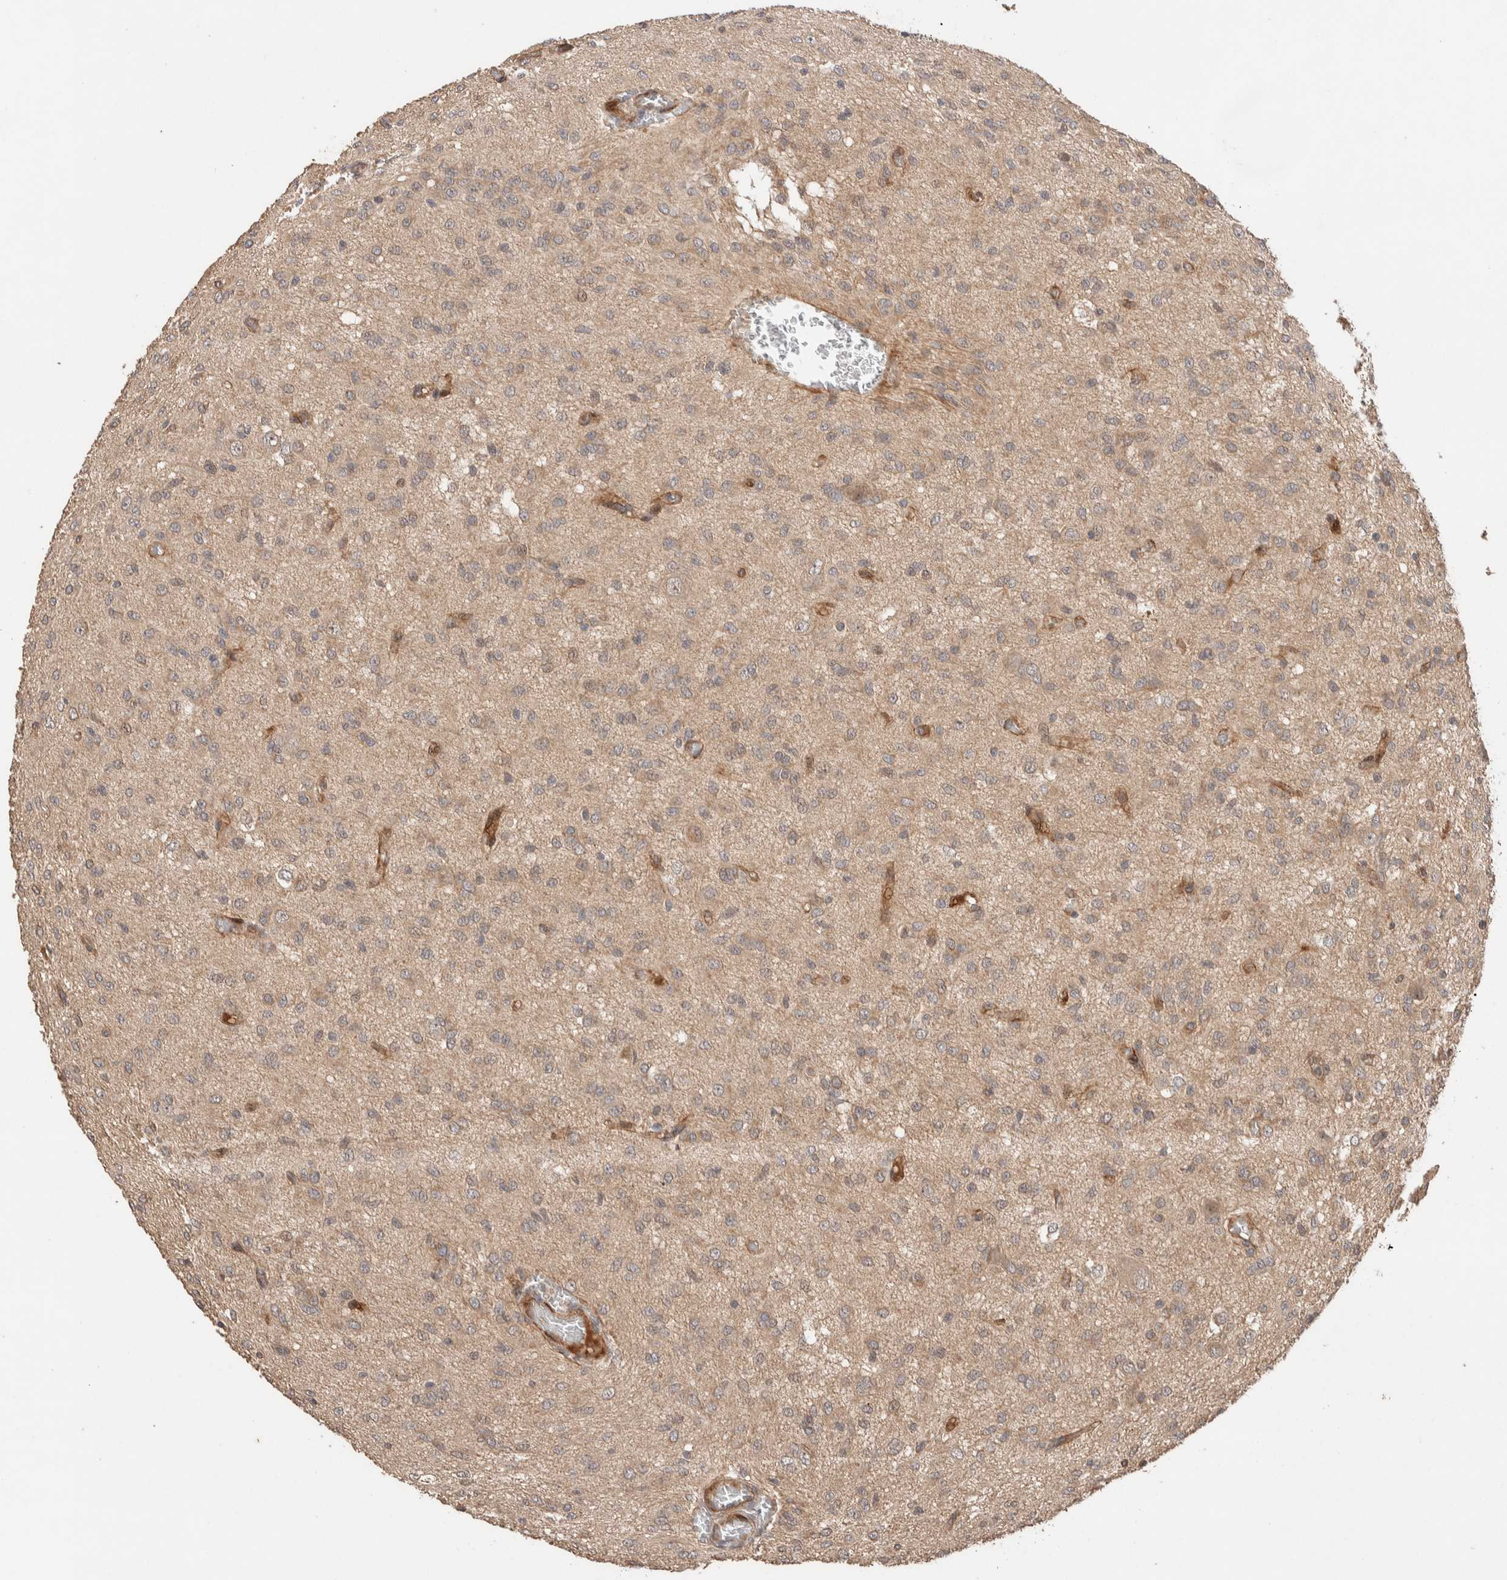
{"staining": {"intensity": "weak", "quantity": ">75%", "location": "cytoplasmic/membranous"}, "tissue": "glioma", "cell_type": "Tumor cells", "image_type": "cancer", "snomed": [{"axis": "morphology", "description": "Glioma, malignant, High grade"}, {"axis": "topography", "description": "Brain"}], "caption": "Immunohistochemistry image of malignant glioma (high-grade) stained for a protein (brown), which shows low levels of weak cytoplasmic/membranous positivity in approximately >75% of tumor cells.", "gene": "PRDM15", "patient": {"sex": "female", "age": 59}}